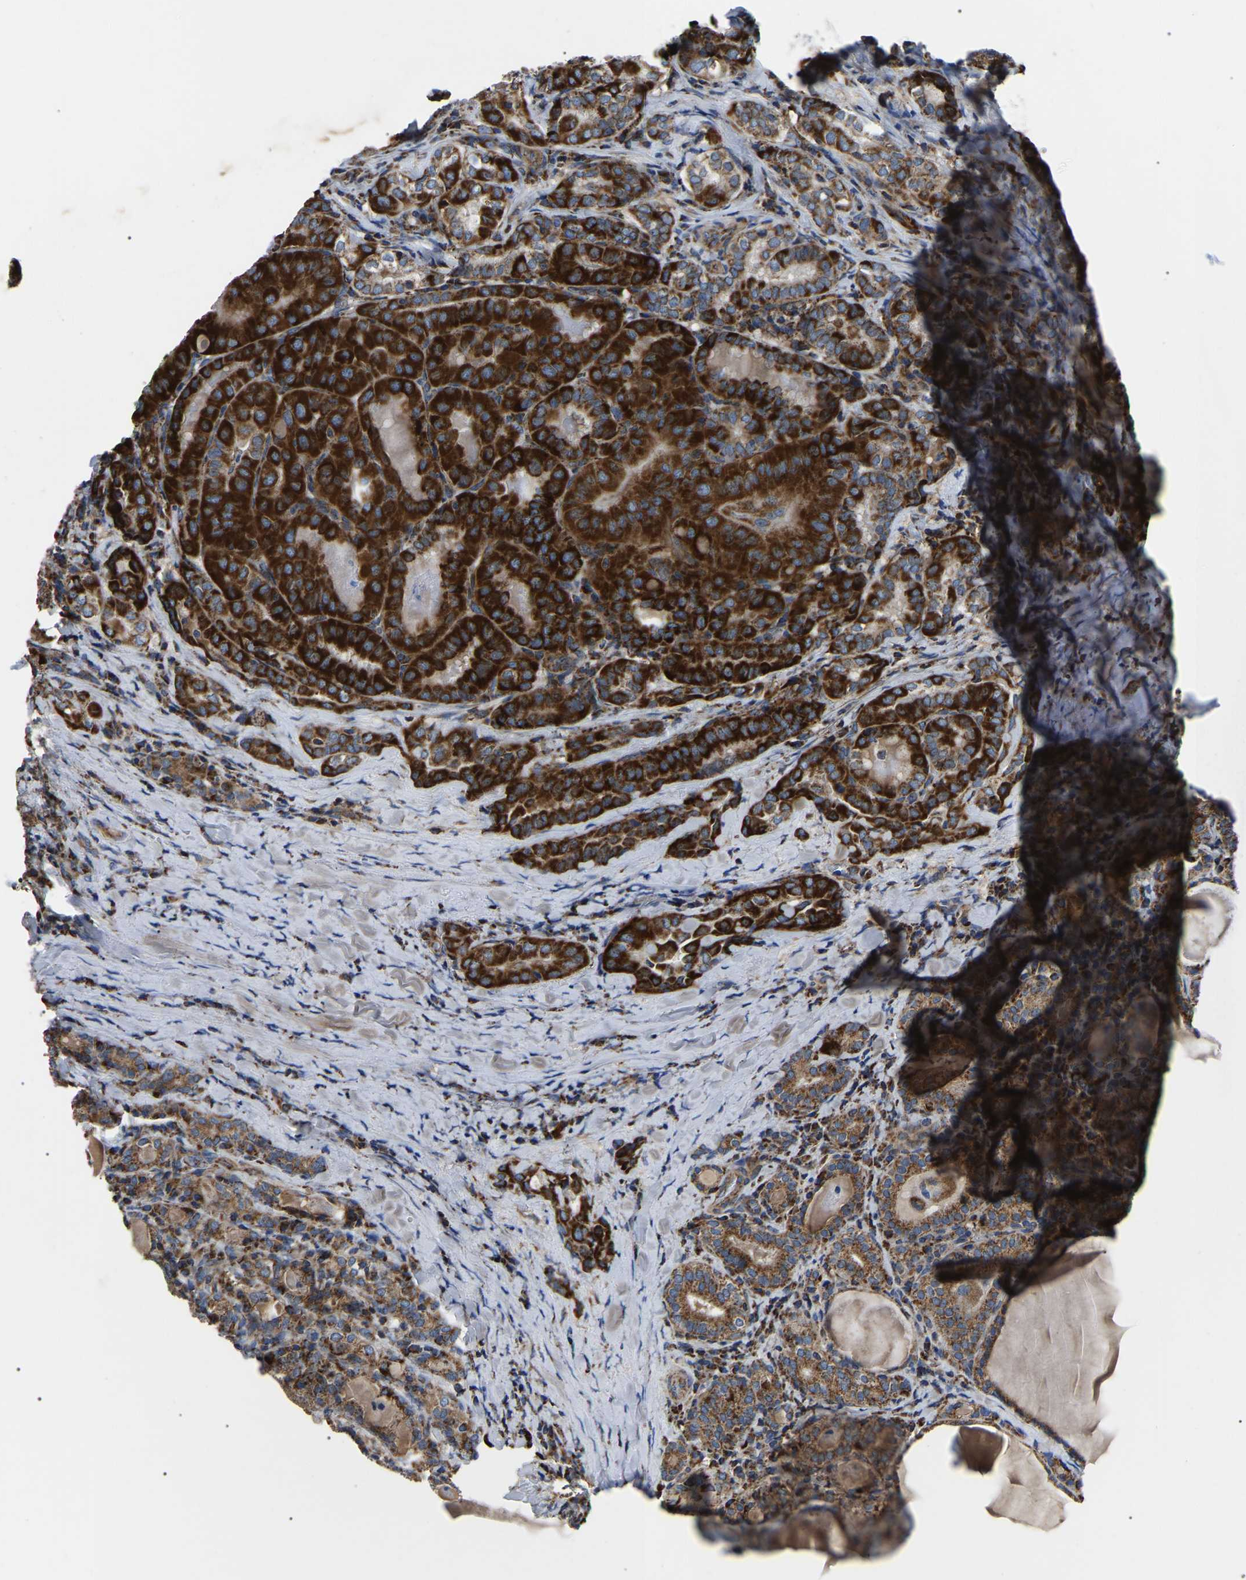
{"staining": {"intensity": "strong", "quantity": ">75%", "location": "cytoplasmic/membranous"}, "tissue": "thyroid cancer", "cell_type": "Tumor cells", "image_type": "cancer", "snomed": [{"axis": "morphology", "description": "Papillary adenocarcinoma, NOS"}, {"axis": "topography", "description": "Thyroid gland"}], "caption": "Immunohistochemical staining of thyroid cancer (papillary adenocarcinoma) reveals strong cytoplasmic/membranous protein staining in approximately >75% of tumor cells.", "gene": "PPM1E", "patient": {"sex": "female", "age": 42}}